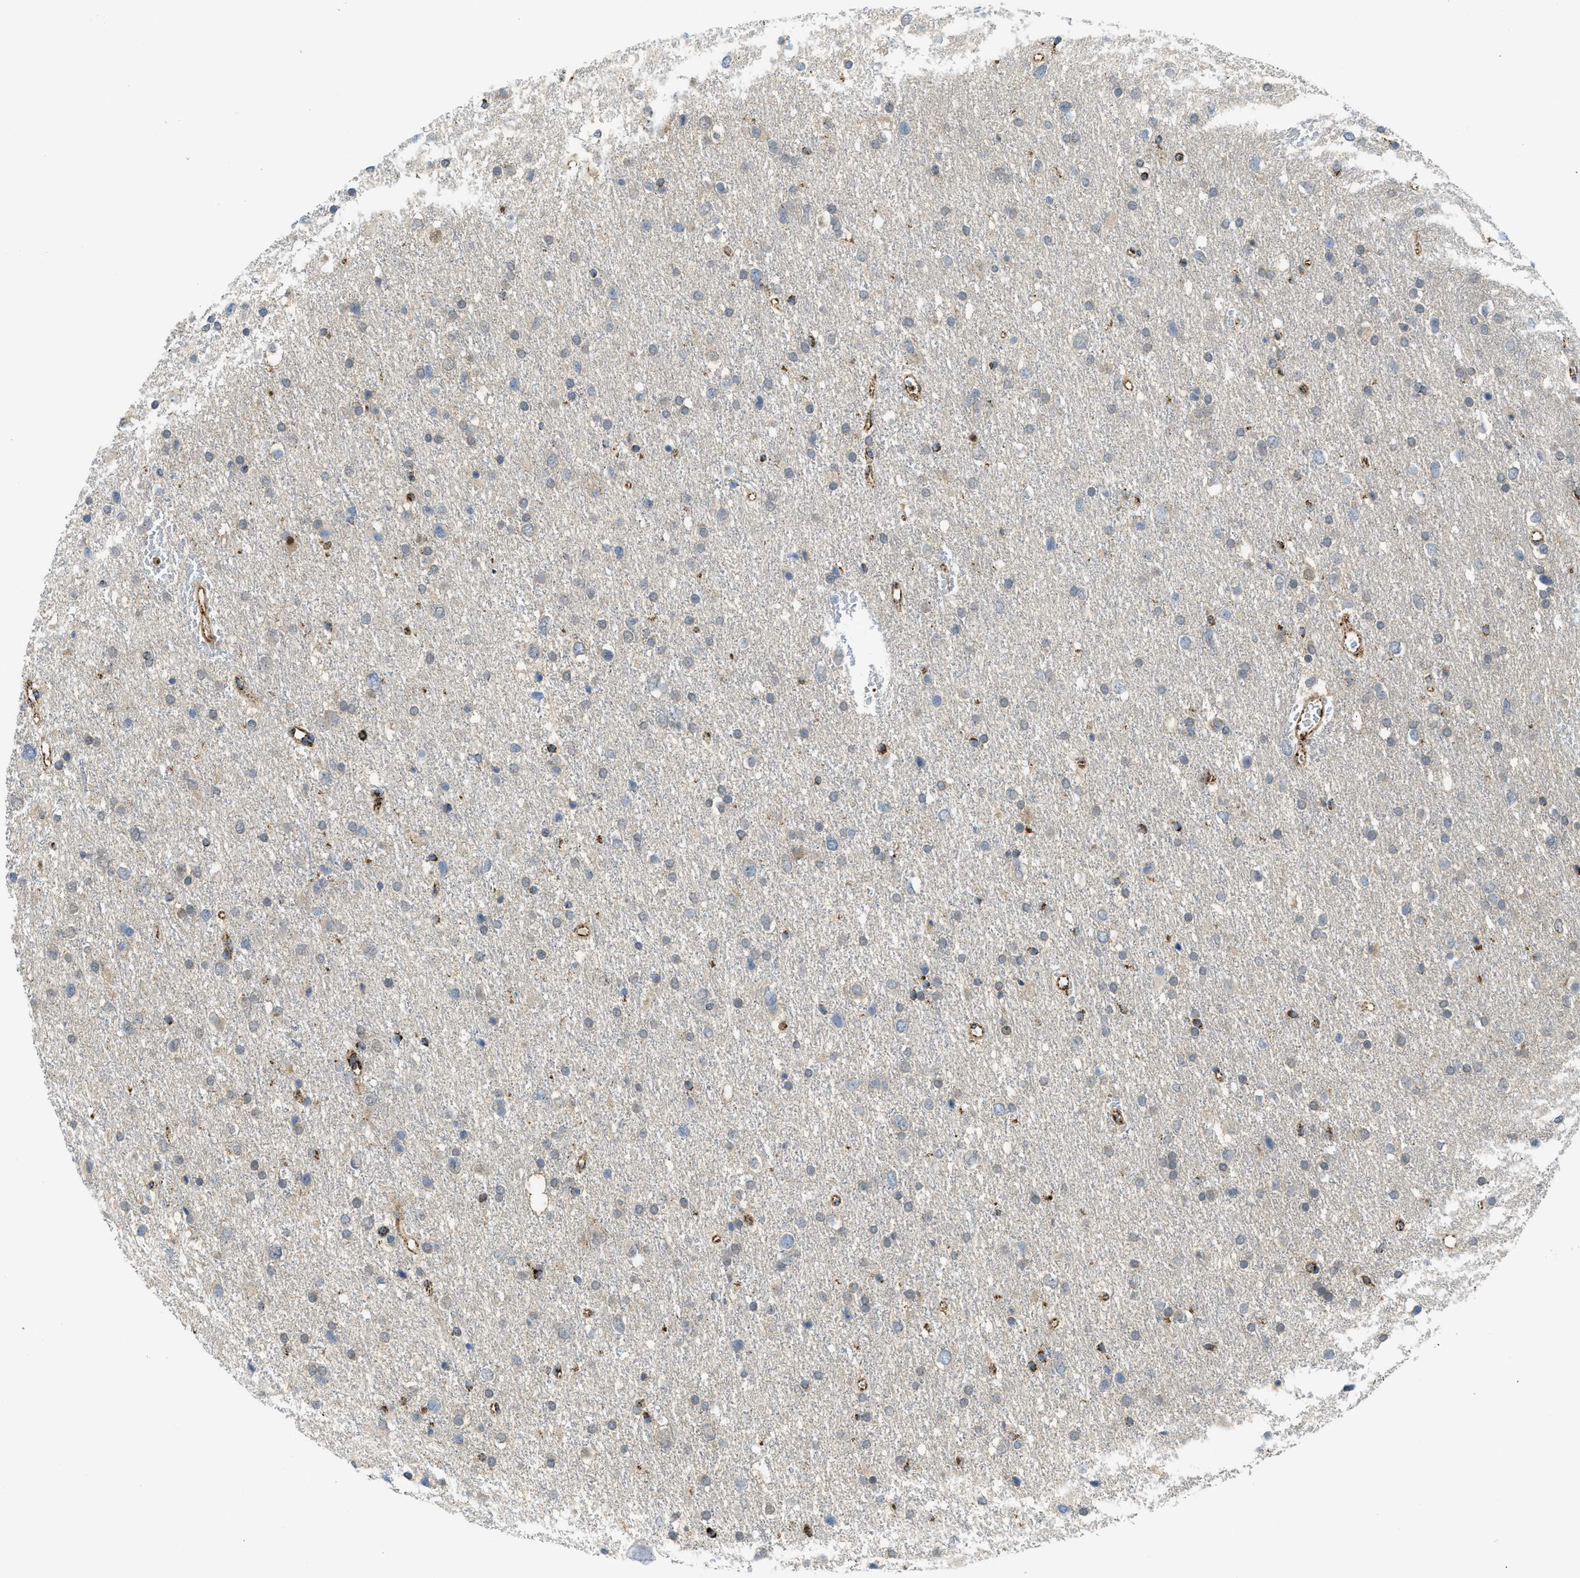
{"staining": {"intensity": "negative", "quantity": "none", "location": "none"}, "tissue": "glioma", "cell_type": "Tumor cells", "image_type": "cancer", "snomed": [{"axis": "morphology", "description": "Glioma, malignant, Low grade"}, {"axis": "topography", "description": "Brain"}], "caption": "Immunohistochemistry histopathology image of malignant glioma (low-grade) stained for a protein (brown), which reveals no staining in tumor cells.", "gene": "SQOR", "patient": {"sex": "female", "age": 37}}